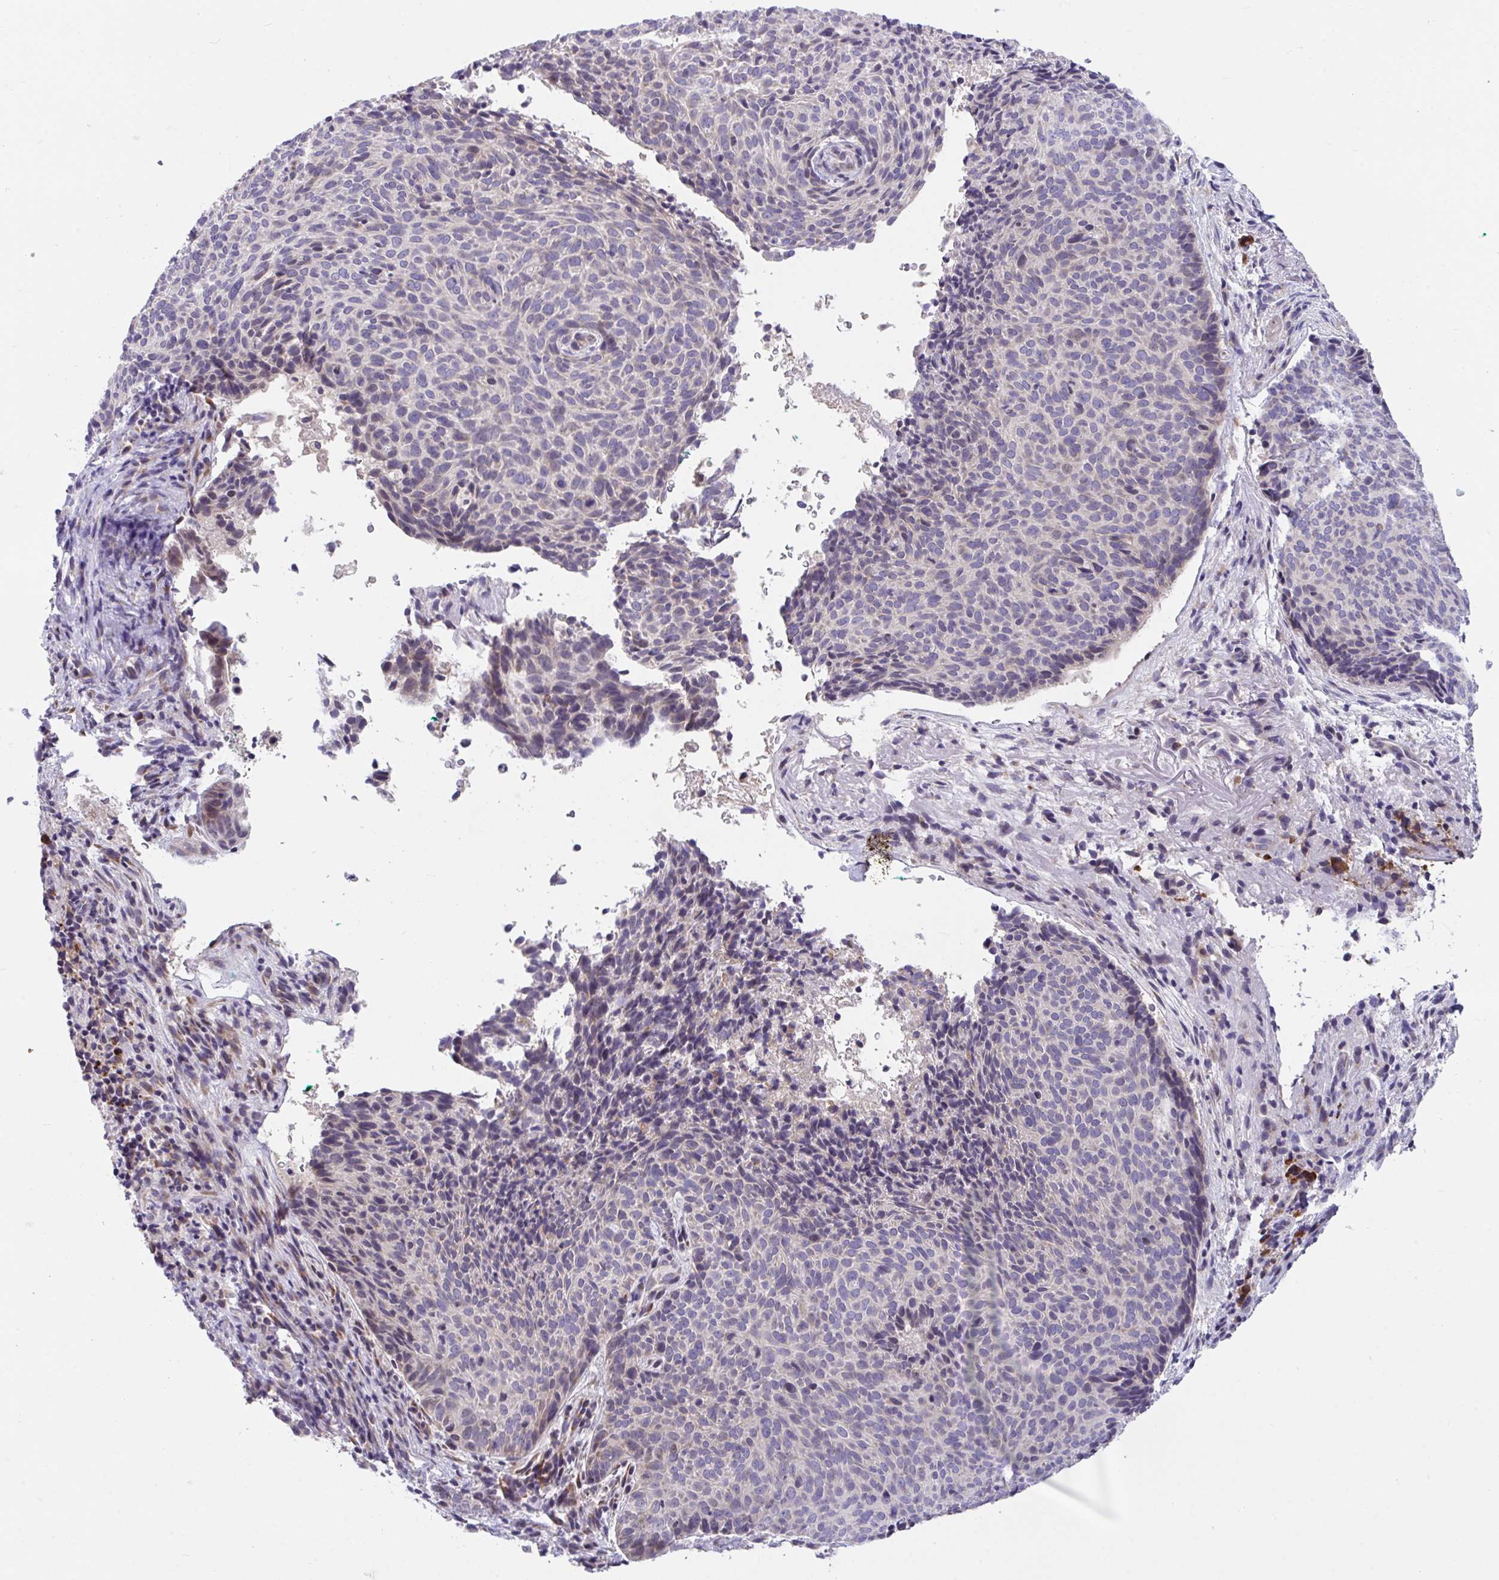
{"staining": {"intensity": "weak", "quantity": "<25%", "location": "cytoplasmic/membranous"}, "tissue": "skin cancer", "cell_type": "Tumor cells", "image_type": "cancer", "snomed": [{"axis": "morphology", "description": "Basal cell carcinoma"}, {"axis": "topography", "description": "Skin"}, {"axis": "topography", "description": "Skin of head"}], "caption": "Micrograph shows no significant protein expression in tumor cells of skin basal cell carcinoma.", "gene": "SUSD4", "patient": {"sex": "female", "age": 92}}